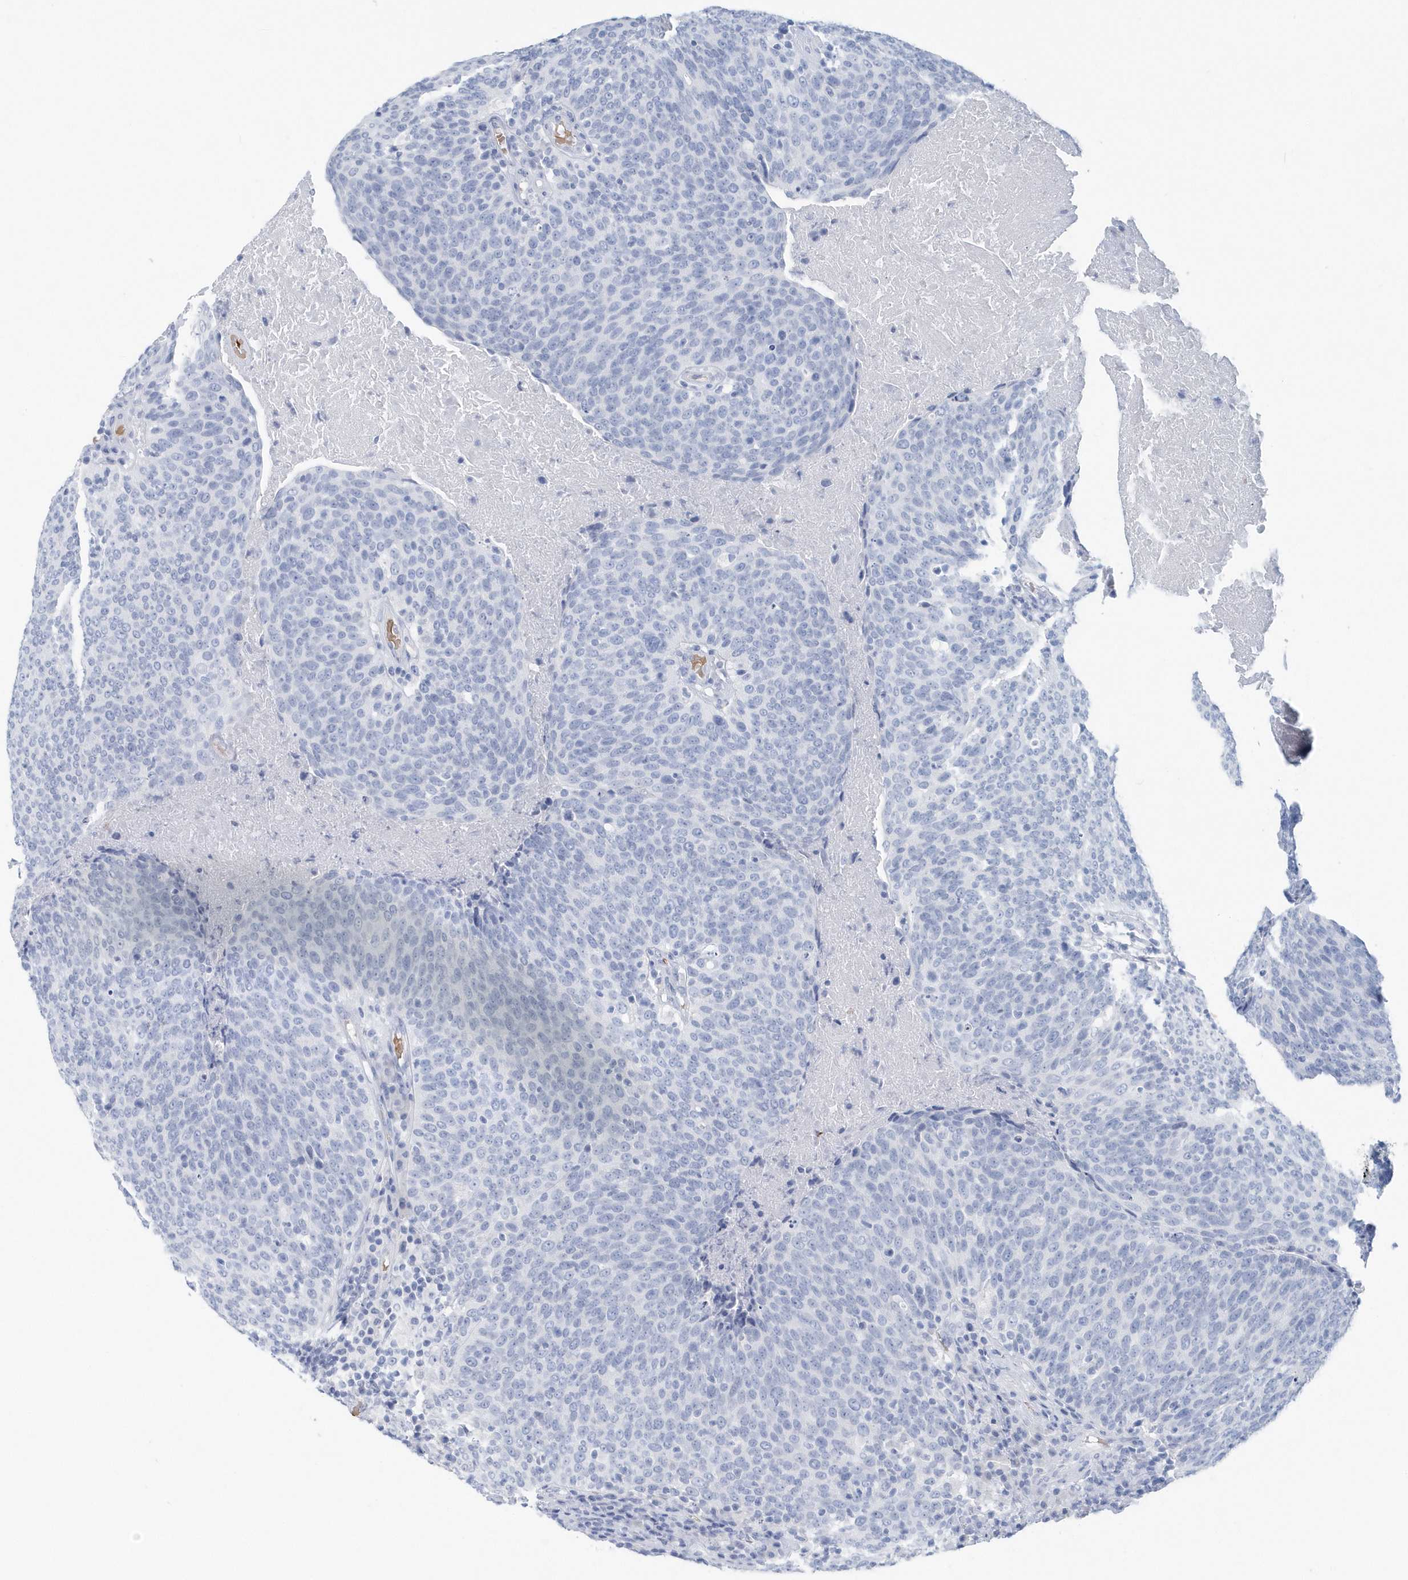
{"staining": {"intensity": "negative", "quantity": "none", "location": "none"}, "tissue": "head and neck cancer", "cell_type": "Tumor cells", "image_type": "cancer", "snomed": [{"axis": "morphology", "description": "Squamous cell carcinoma, NOS"}, {"axis": "morphology", "description": "Squamous cell carcinoma, metastatic, NOS"}, {"axis": "topography", "description": "Lymph node"}, {"axis": "topography", "description": "Head-Neck"}], "caption": "Squamous cell carcinoma (head and neck) stained for a protein using immunohistochemistry (IHC) displays no staining tumor cells.", "gene": "HBA2", "patient": {"sex": "male", "age": 62}}